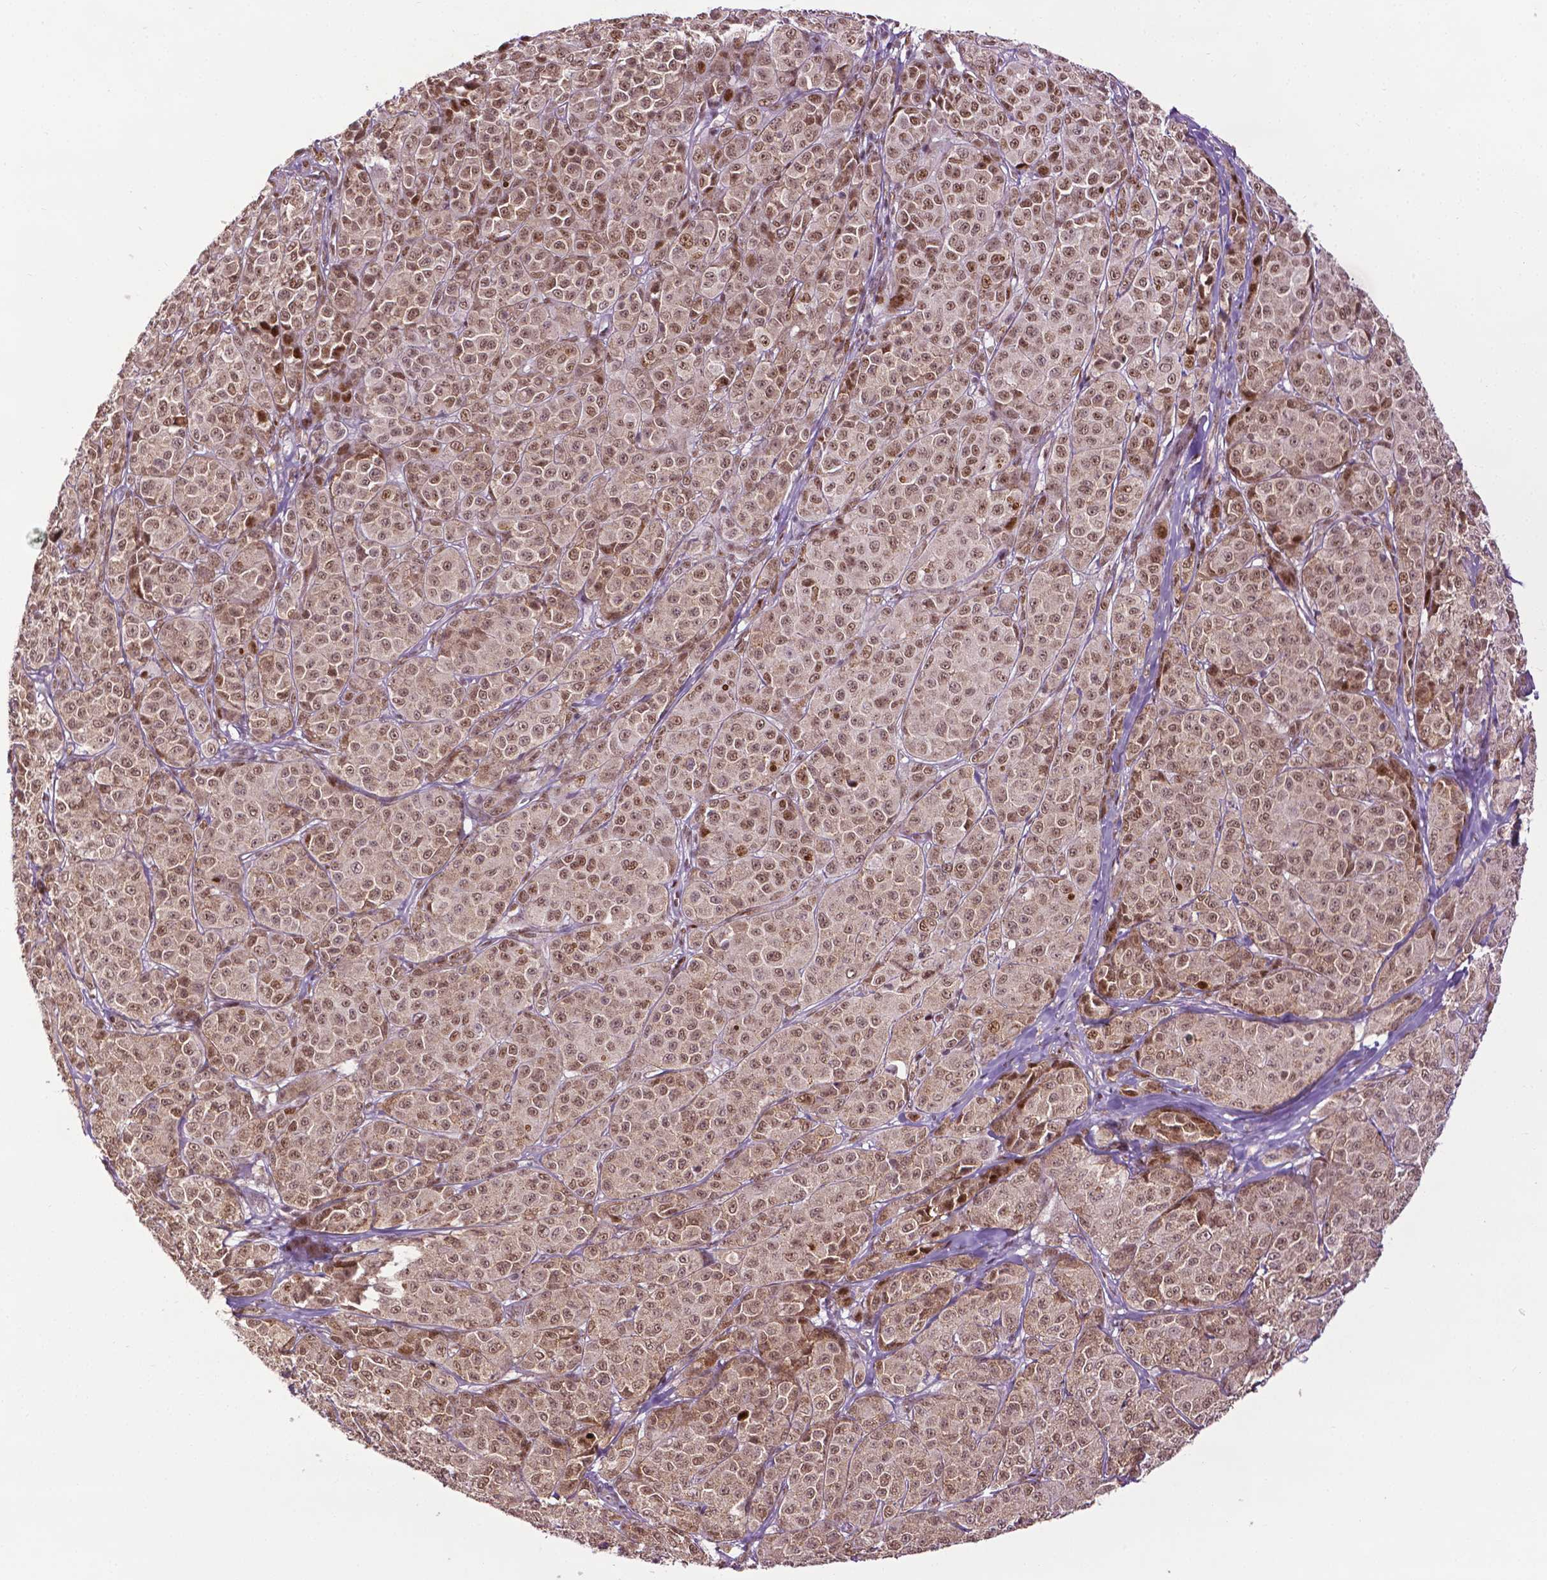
{"staining": {"intensity": "moderate", "quantity": ">75%", "location": "nuclear"}, "tissue": "melanoma", "cell_type": "Tumor cells", "image_type": "cancer", "snomed": [{"axis": "morphology", "description": "Malignant melanoma, NOS"}, {"axis": "topography", "description": "Skin"}], "caption": "Melanoma tissue demonstrates moderate nuclear expression in approximately >75% of tumor cells", "gene": "ZNF41", "patient": {"sex": "male", "age": 89}}